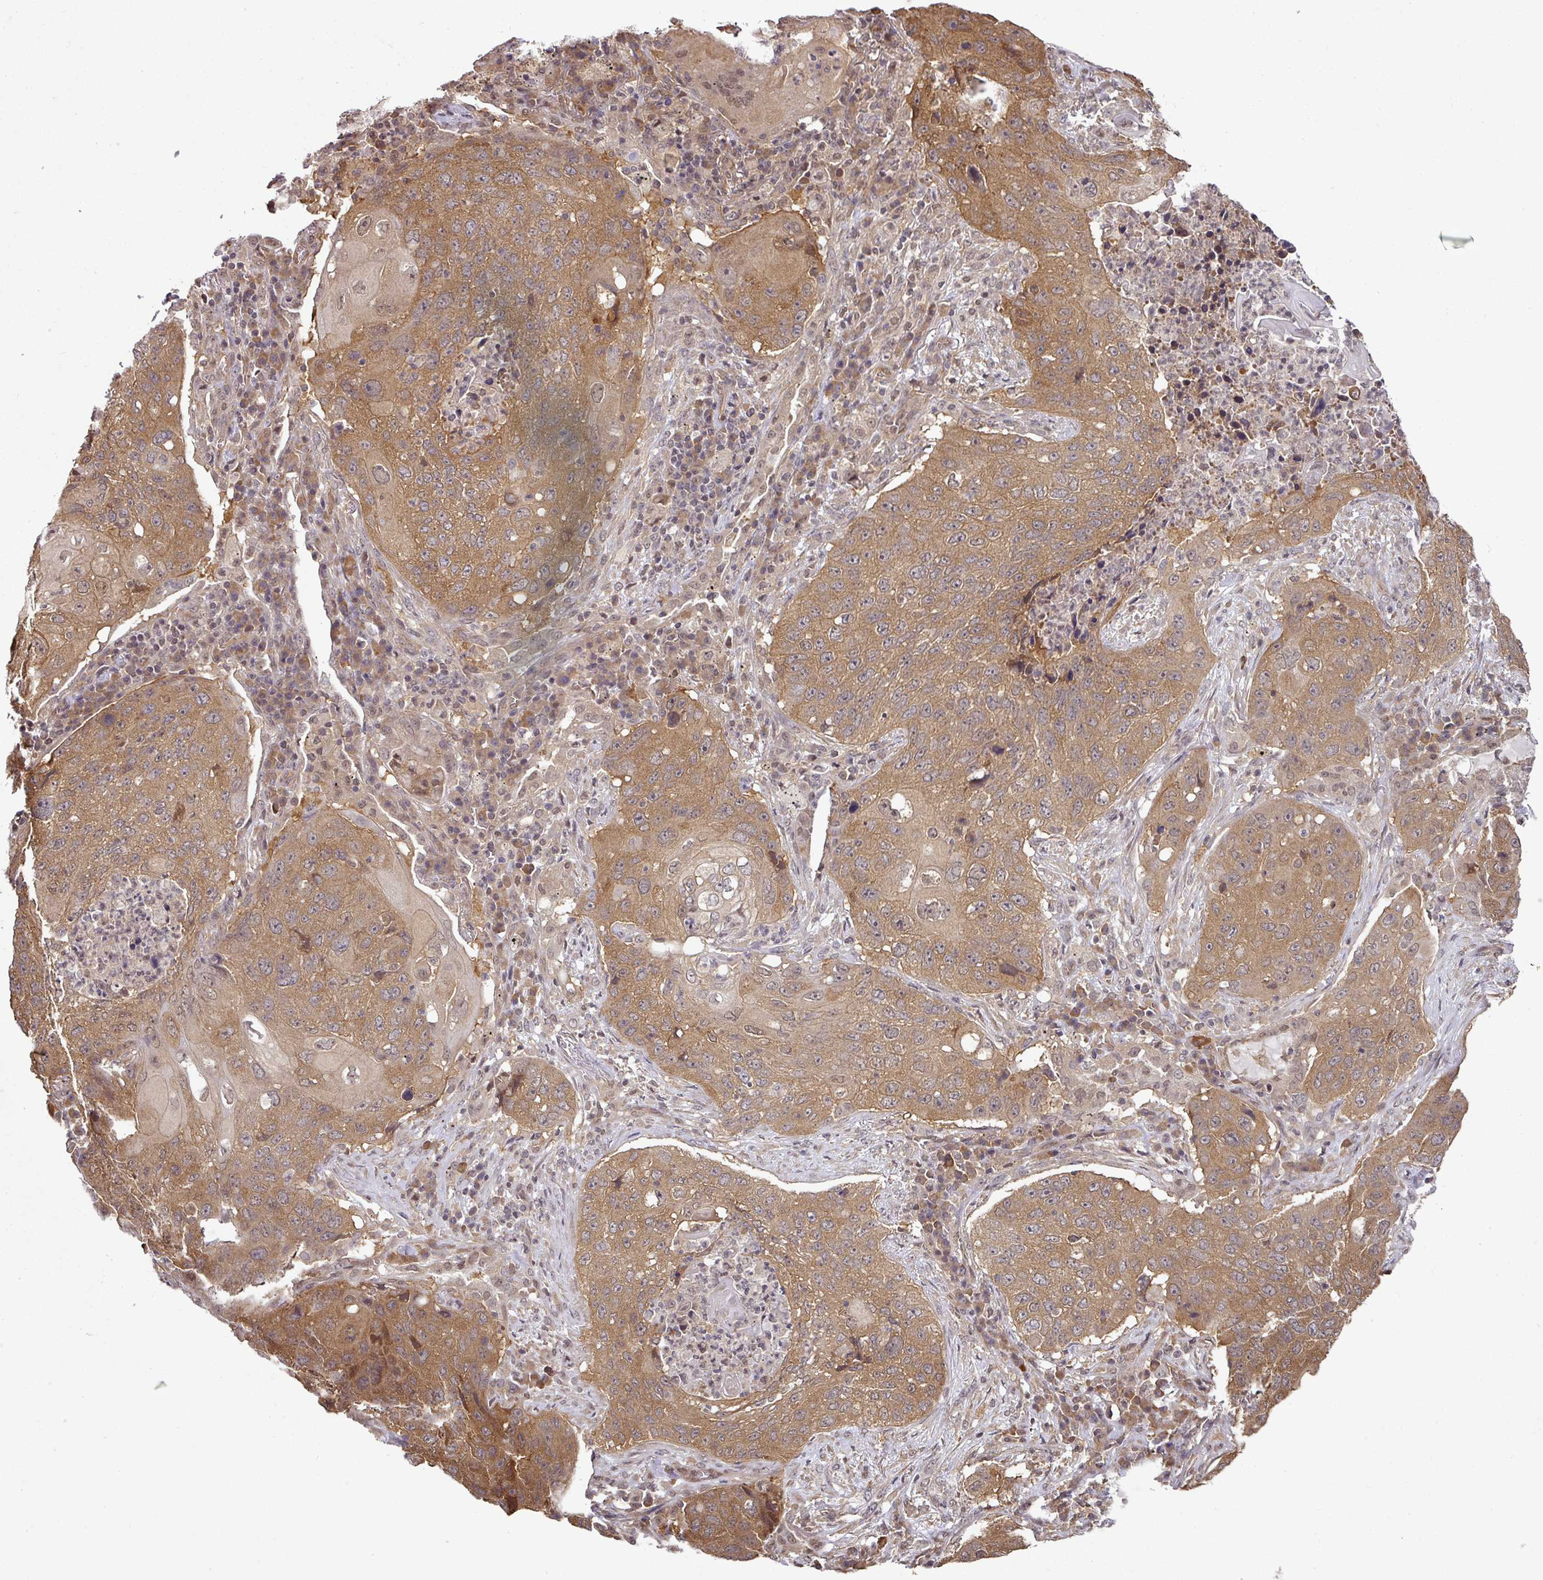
{"staining": {"intensity": "moderate", "quantity": ">75%", "location": "cytoplasmic/membranous"}, "tissue": "lung cancer", "cell_type": "Tumor cells", "image_type": "cancer", "snomed": [{"axis": "morphology", "description": "Squamous cell carcinoma, NOS"}, {"axis": "topography", "description": "Lung"}], "caption": "Lung cancer (squamous cell carcinoma) stained with a protein marker reveals moderate staining in tumor cells.", "gene": "ANKRD18A", "patient": {"sex": "female", "age": 63}}